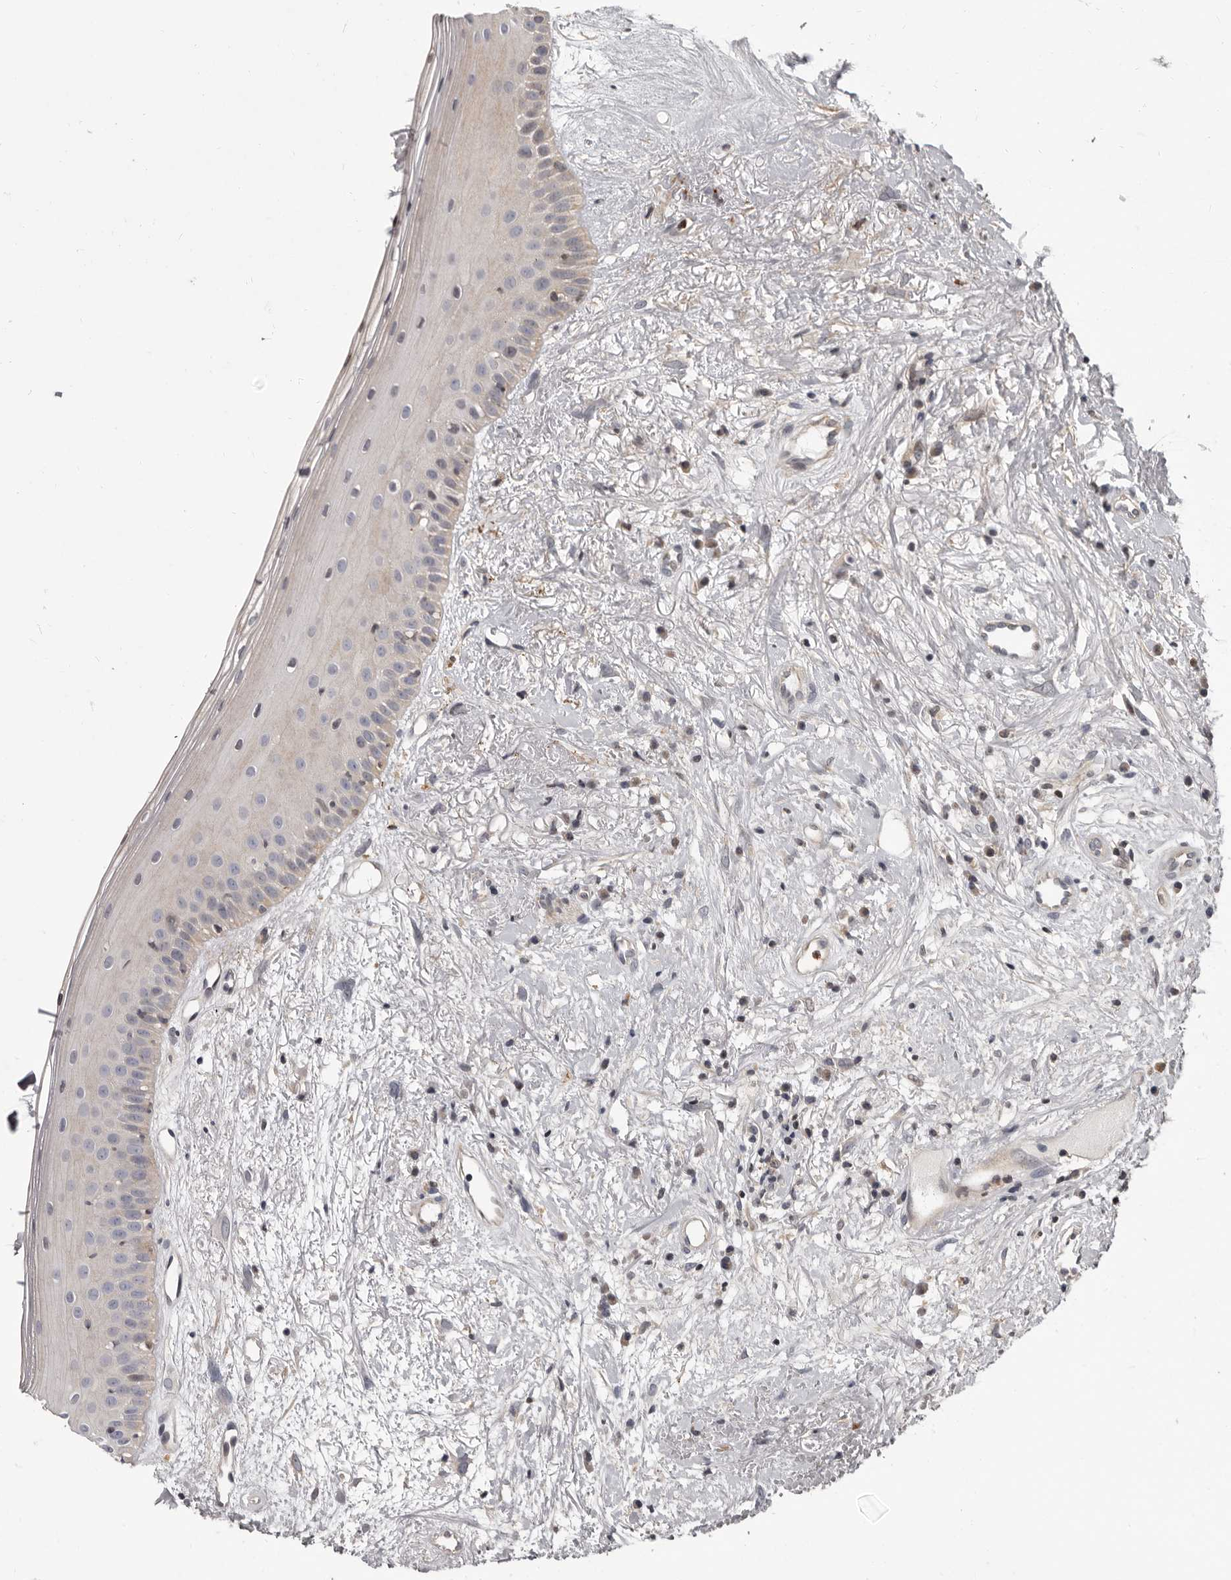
{"staining": {"intensity": "weak", "quantity": "25%-75%", "location": "cytoplasmic/membranous"}, "tissue": "oral mucosa", "cell_type": "Squamous epithelial cells", "image_type": "normal", "snomed": [{"axis": "morphology", "description": "Normal tissue, NOS"}, {"axis": "topography", "description": "Oral tissue"}], "caption": "Normal oral mucosa was stained to show a protein in brown. There is low levels of weak cytoplasmic/membranous expression in about 25%-75% of squamous epithelial cells.", "gene": "FGFR4", "patient": {"sex": "female", "age": 63}}